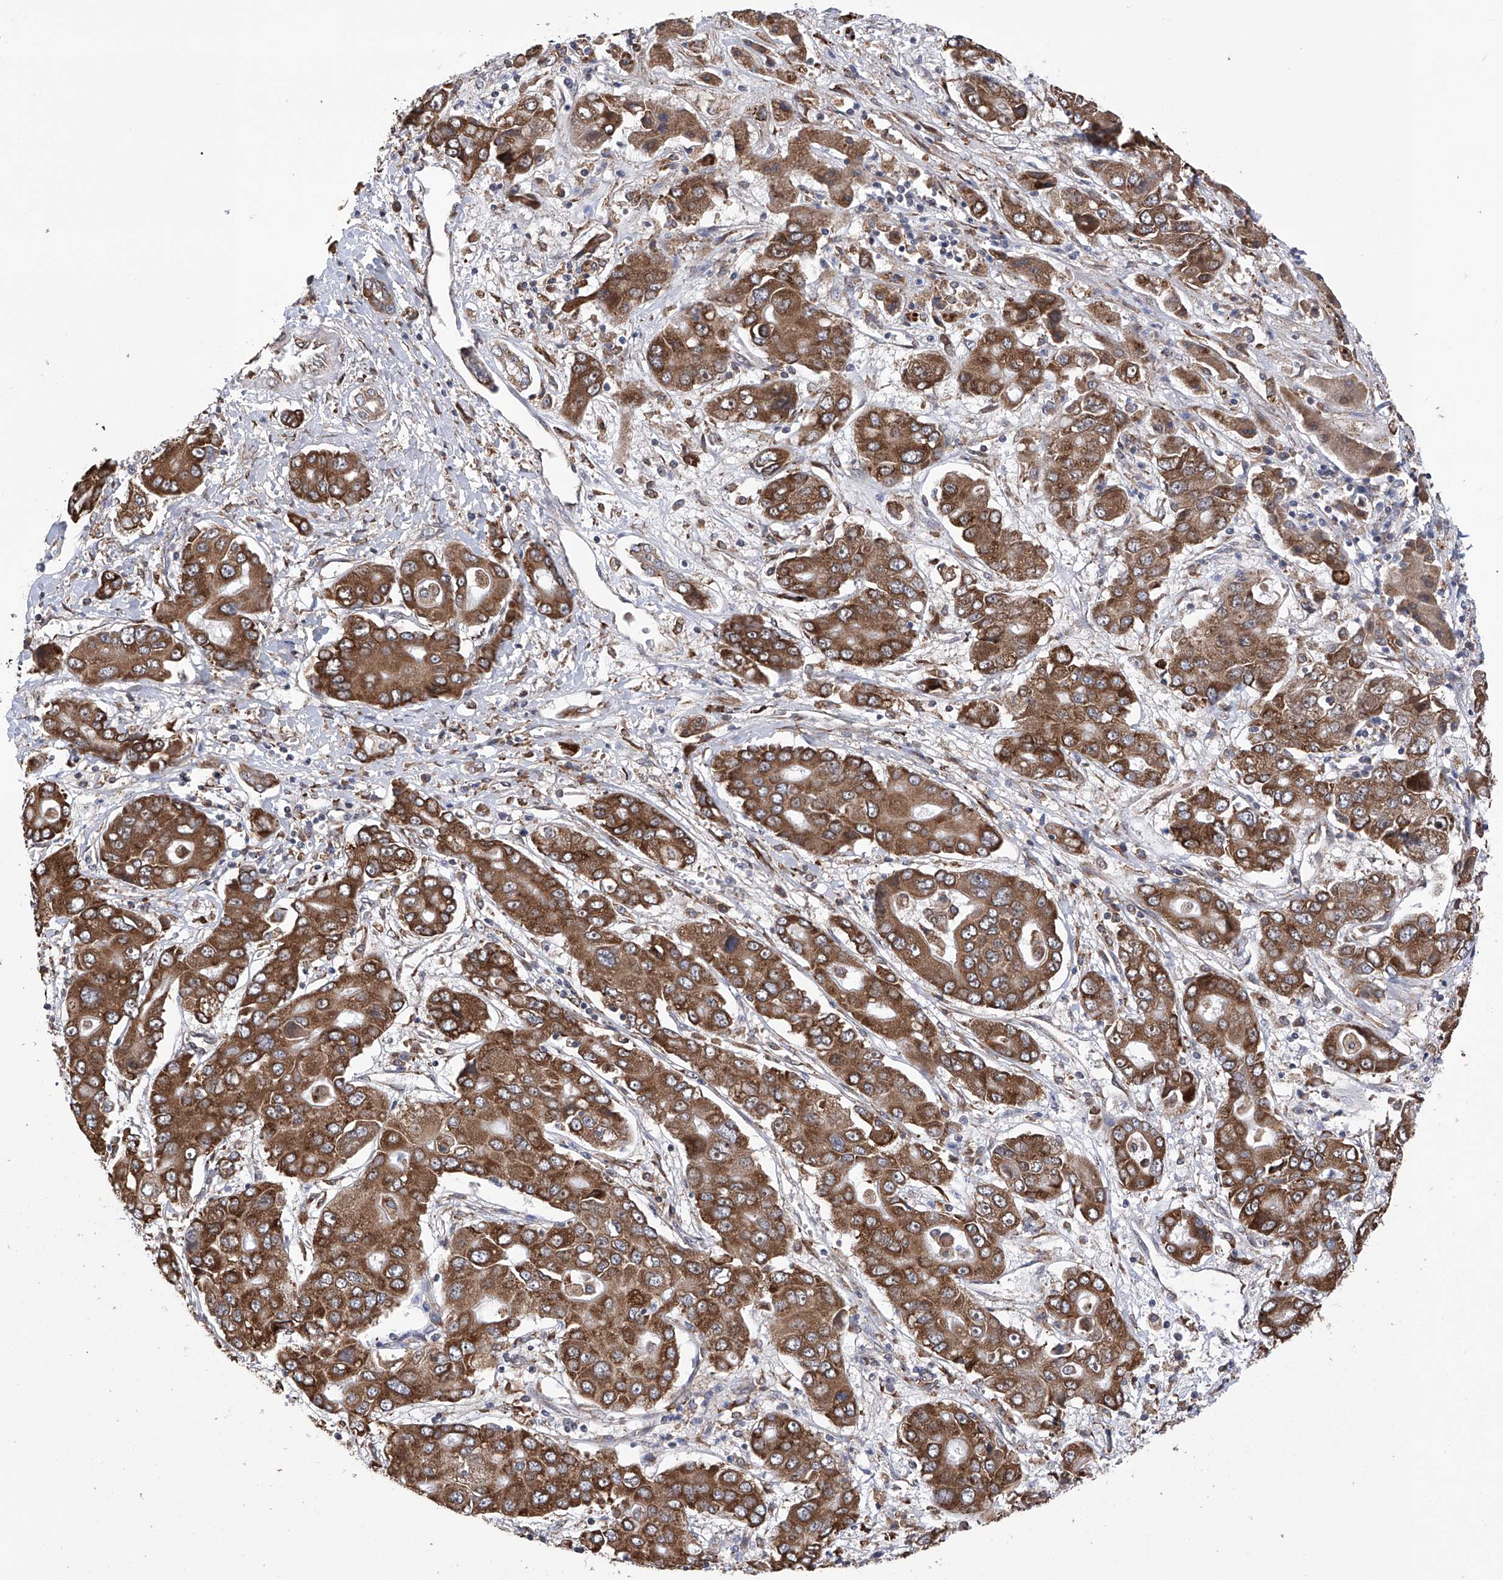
{"staining": {"intensity": "strong", "quantity": ">75%", "location": "cytoplasmic/membranous"}, "tissue": "liver cancer", "cell_type": "Tumor cells", "image_type": "cancer", "snomed": [{"axis": "morphology", "description": "Cholangiocarcinoma"}, {"axis": "topography", "description": "Liver"}], "caption": "Approximately >75% of tumor cells in human liver cholangiocarcinoma display strong cytoplasmic/membranous protein positivity as visualized by brown immunohistochemical staining.", "gene": "DNAH8", "patient": {"sex": "male", "age": 67}}